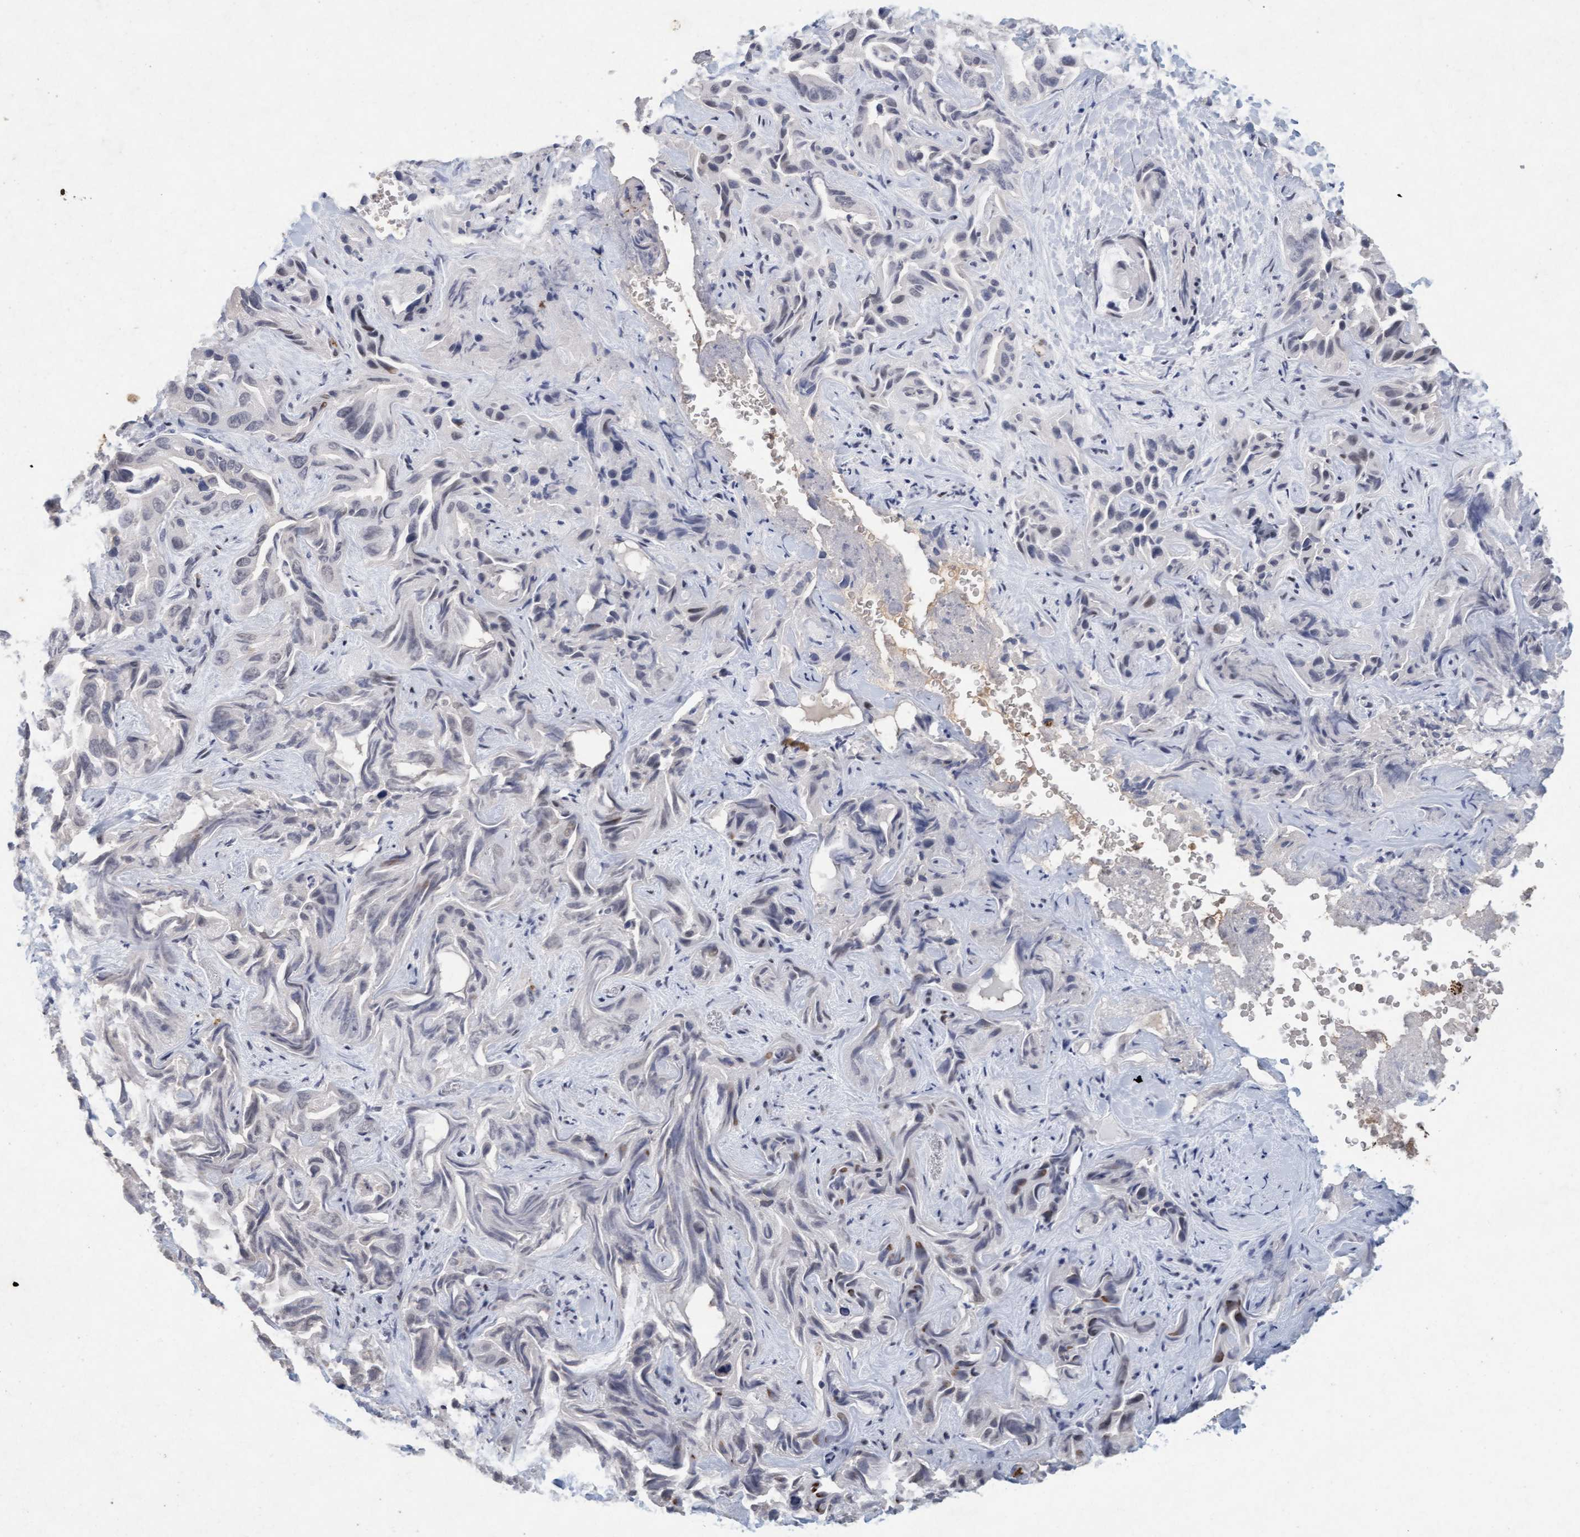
{"staining": {"intensity": "negative", "quantity": "none", "location": "none"}, "tissue": "liver cancer", "cell_type": "Tumor cells", "image_type": "cancer", "snomed": [{"axis": "morphology", "description": "Cholangiocarcinoma"}, {"axis": "topography", "description": "Liver"}], "caption": "This is a photomicrograph of immunohistochemistry staining of liver cholangiocarcinoma, which shows no expression in tumor cells. (DAB (3,3'-diaminobenzidine) IHC visualized using brightfield microscopy, high magnification).", "gene": "VSIG8", "patient": {"sex": "female", "age": 52}}